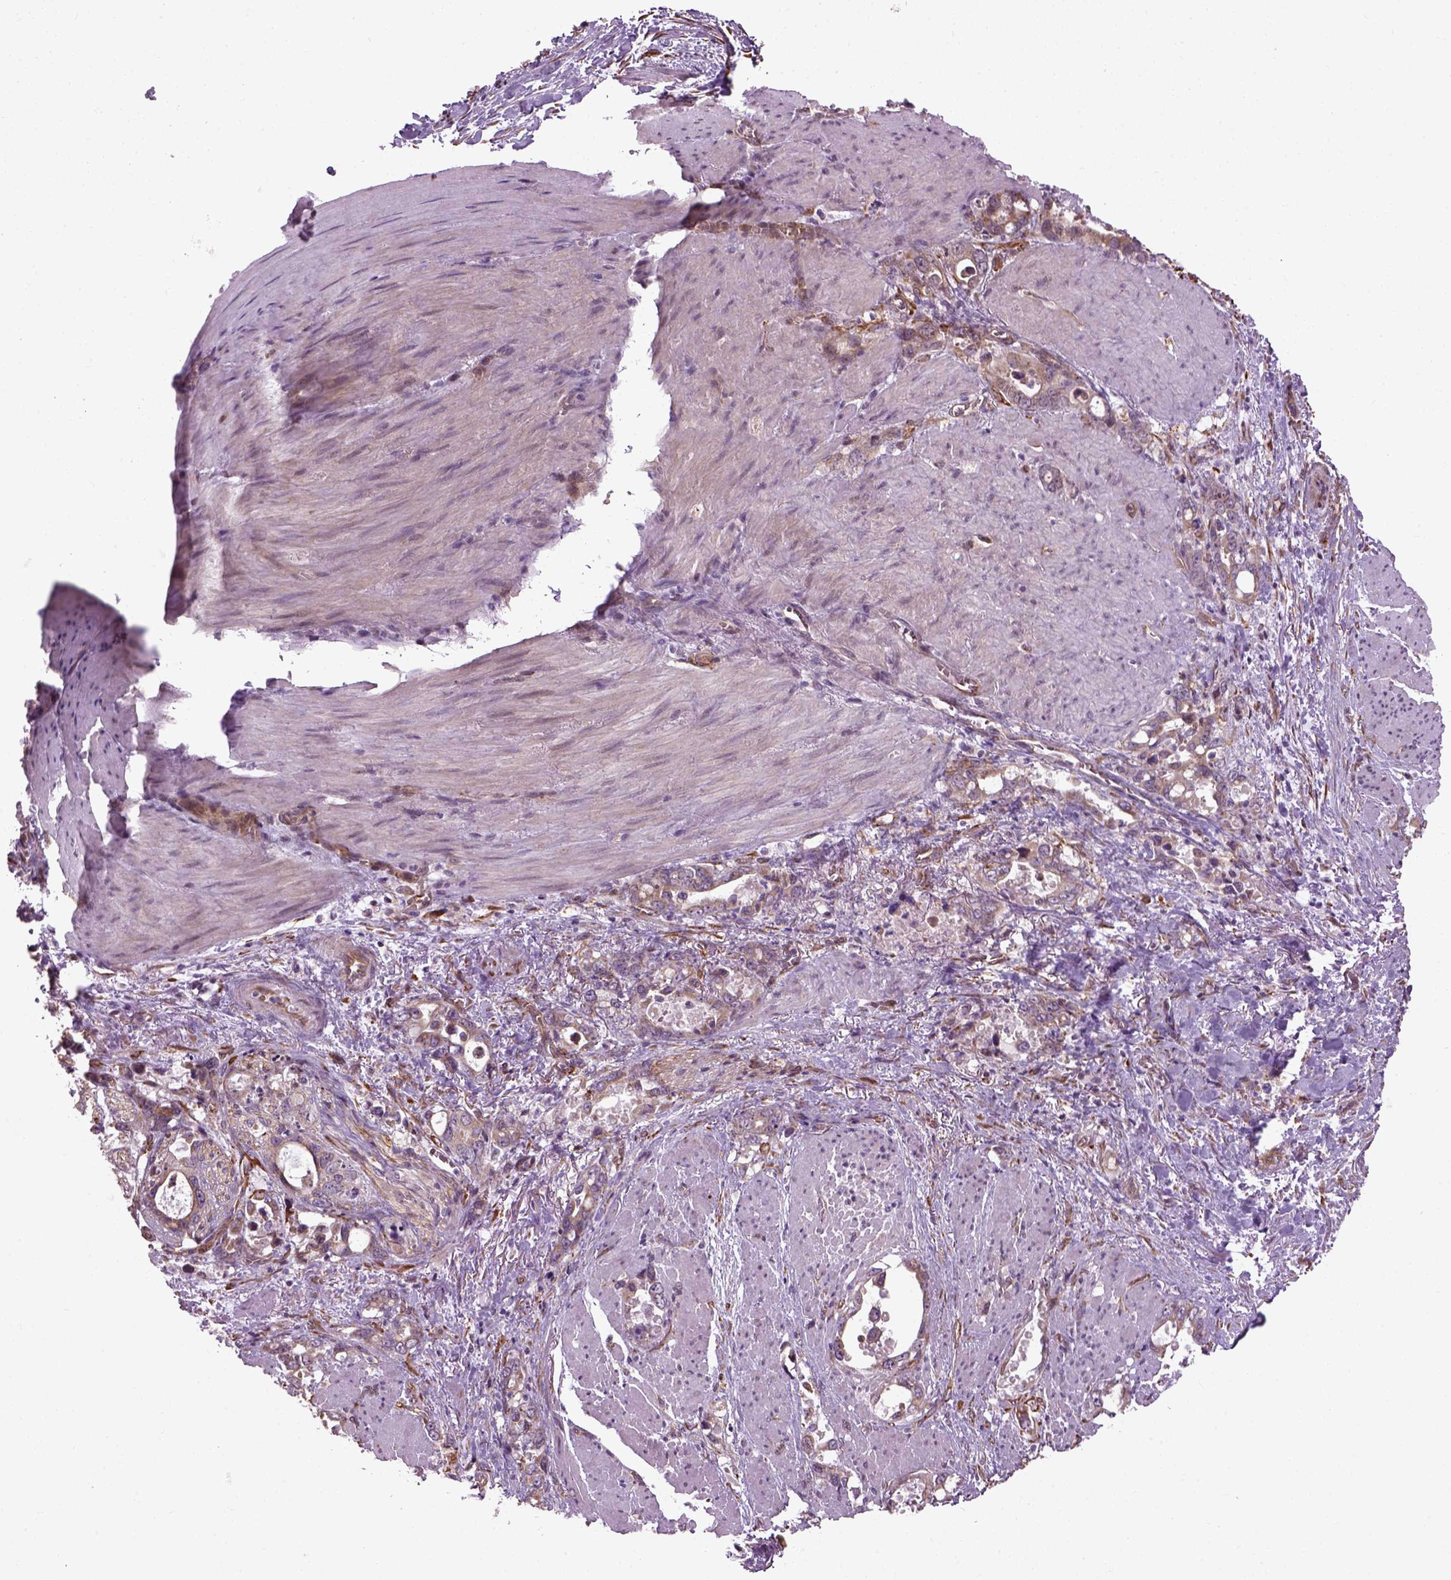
{"staining": {"intensity": "negative", "quantity": "none", "location": "none"}, "tissue": "stomach cancer", "cell_type": "Tumor cells", "image_type": "cancer", "snomed": [{"axis": "morphology", "description": "Normal tissue, NOS"}, {"axis": "morphology", "description": "Adenocarcinoma, NOS"}, {"axis": "topography", "description": "Esophagus"}, {"axis": "topography", "description": "Stomach, upper"}], "caption": "This is an immunohistochemistry micrograph of stomach adenocarcinoma. There is no positivity in tumor cells.", "gene": "XK", "patient": {"sex": "male", "age": 74}}